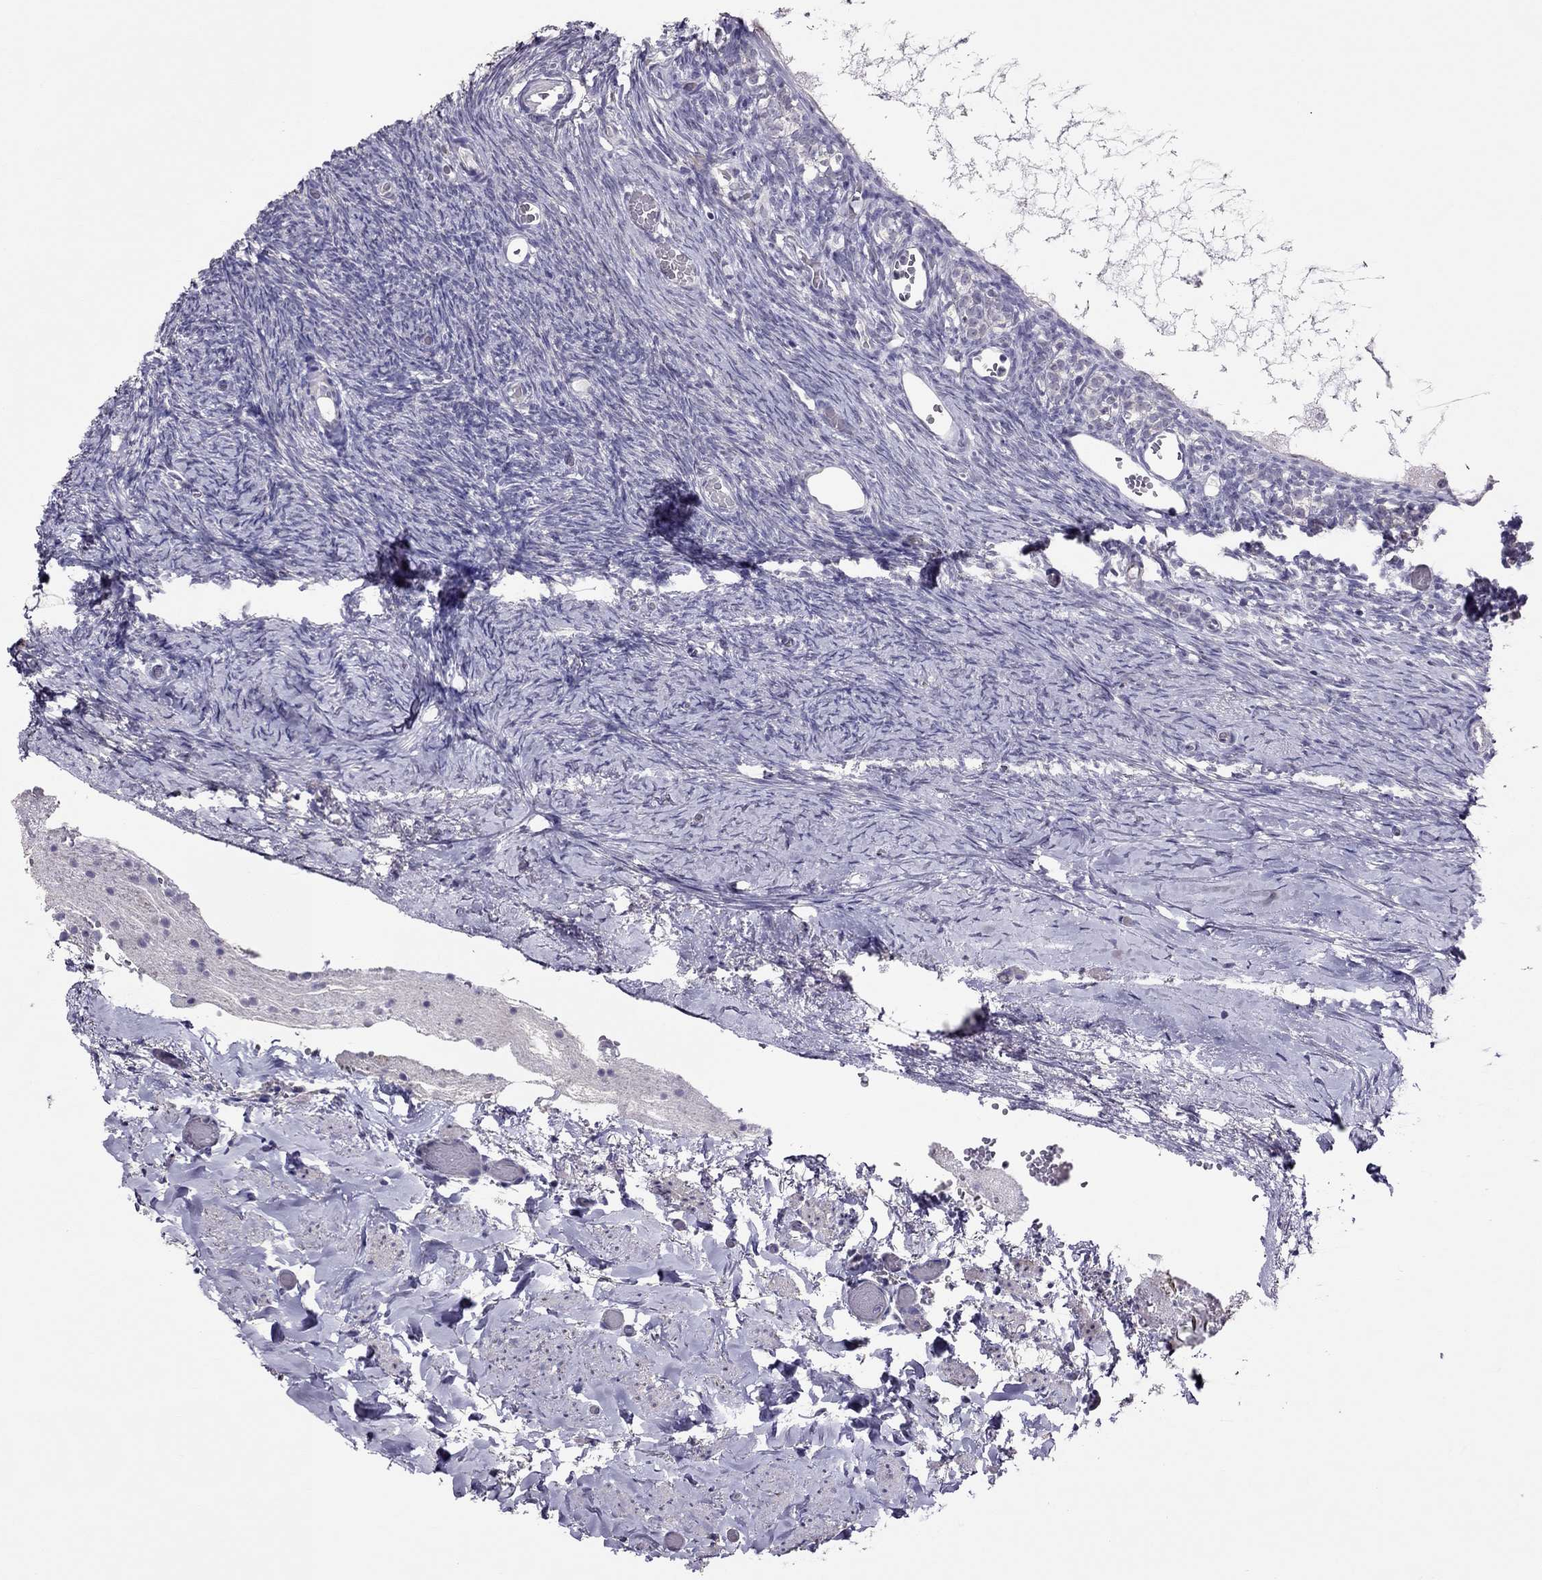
{"staining": {"intensity": "negative", "quantity": "none", "location": "none"}, "tissue": "ovary", "cell_type": "Follicle cells", "image_type": "normal", "snomed": [{"axis": "morphology", "description": "Normal tissue, NOS"}, {"axis": "topography", "description": "Ovary"}], "caption": "Follicle cells show no significant staining in benign ovary. The staining was performed using DAB (3,3'-diaminobenzidine) to visualize the protein expression in brown, while the nuclei were stained in blue with hematoxylin (Magnification: 20x).", "gene": "LRRC46", "patient": {"sex": "female", "age": 39}}